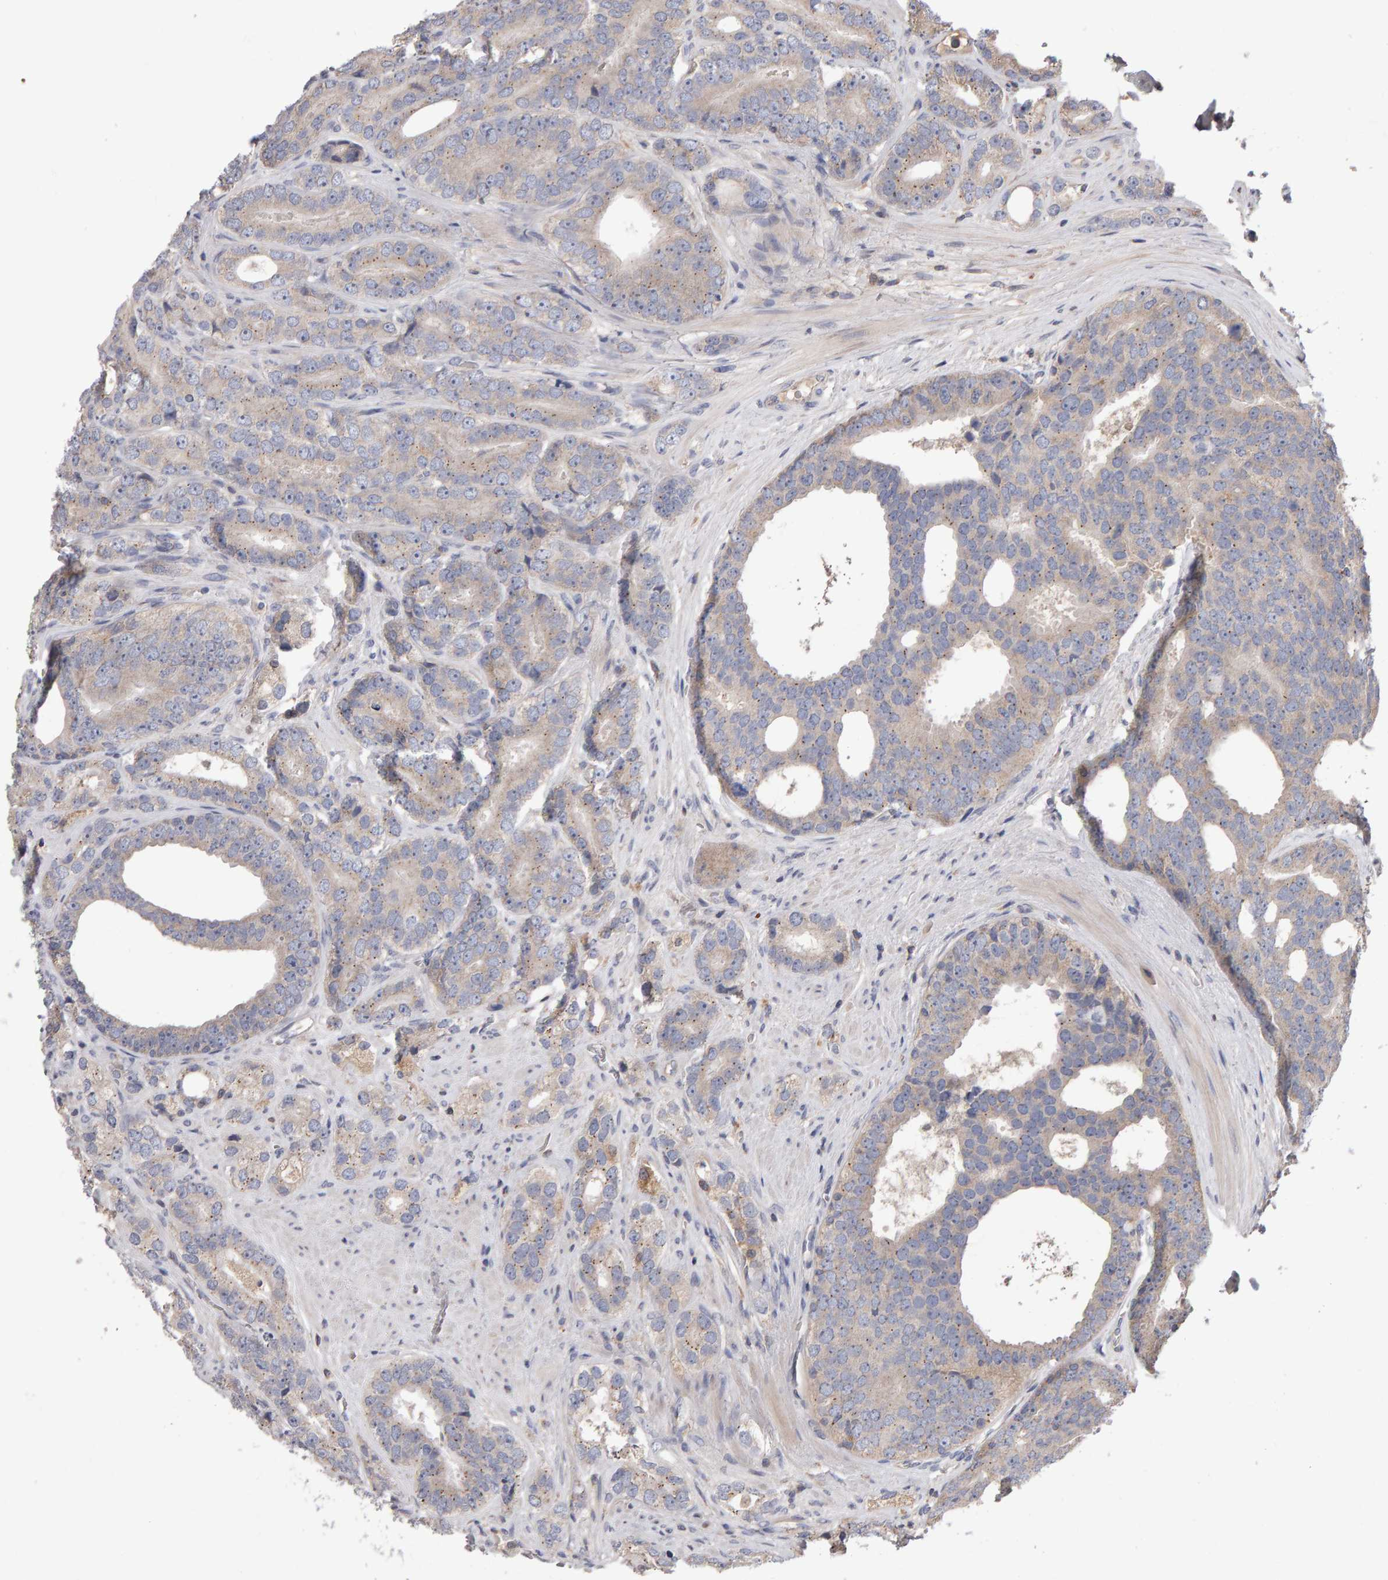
{"staining": {"intensity": "negative", "quantity": "none", "location": "none"}, "tissue": "prostate cancer", "cell_type": "Tumor cells", "image_type": "cancer", "snomed": [{"axis": "morphology", "description": "Adenocarcinoma, High grade"}, {"axis": "topography", "description": "Prostate"}], "caption": "There is no significant positivity in tumor cells of high-grade adenocarcinoma (prostate).", "gene": "PGS1", "patient": {"sex": "male", "age": 56}}